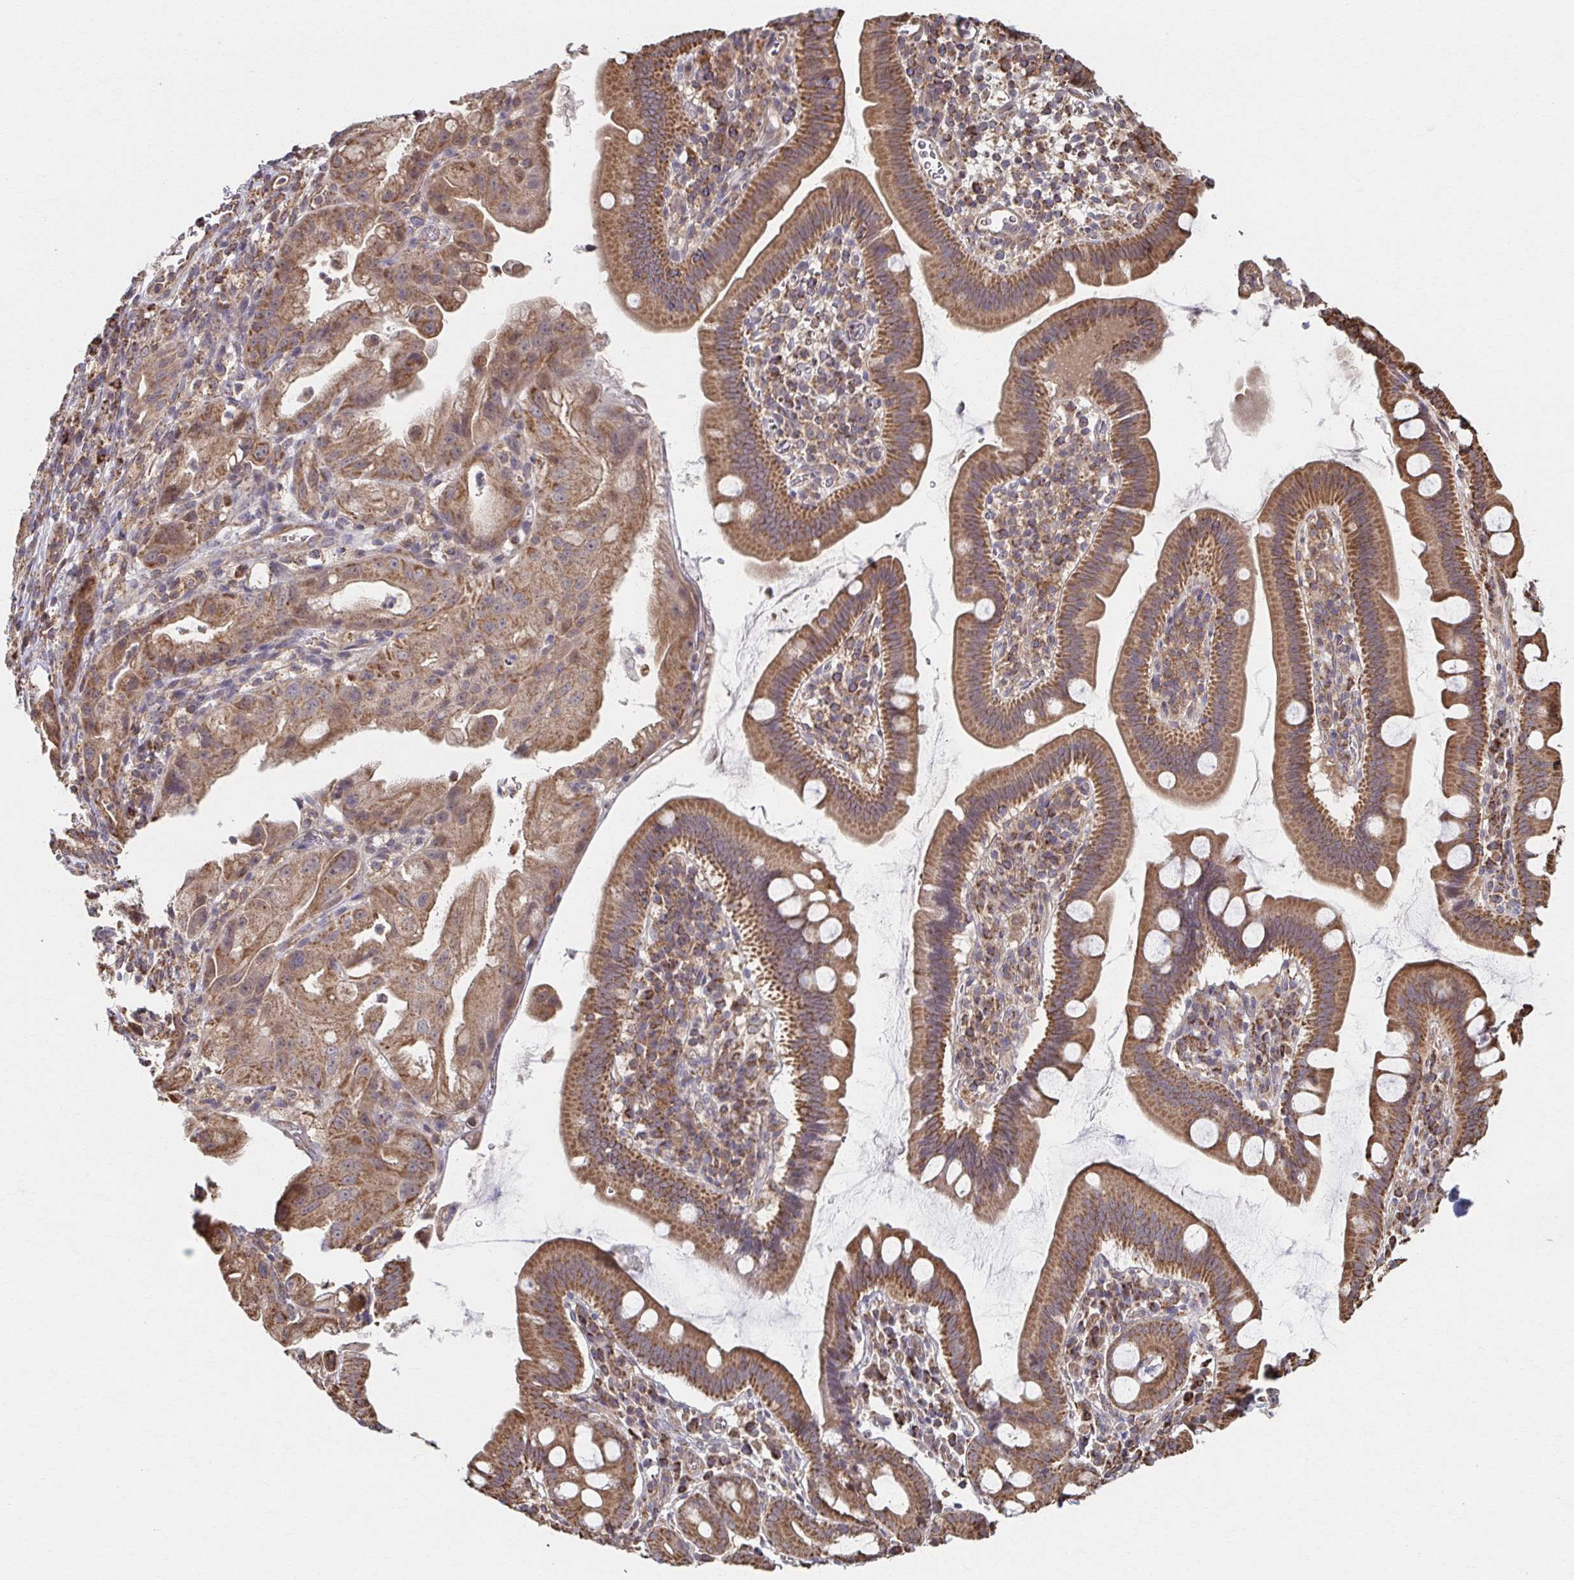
{"staining": {"intensity": "moderate", "quantity": ">75%", "location": "cytoplasmic/membranous"}, "tissue": "pancreatic cancer", "cell_type": "Tumor cells", "image_type": "cancer", "snomed": [{"axis": "morphology", "description": "Adenocarcinoma, NOS"}, {"axis": "topography", "description": "Pancreas"}], "caption": "Adenocarcinoma (pancreatic) stained for a protein (brown) reveals moderate cytoplasmic/membranous positive staining in about >75% of tumor cells.", "gene": "KLHL34", "patient": {"sex": "male", "age": 68}}